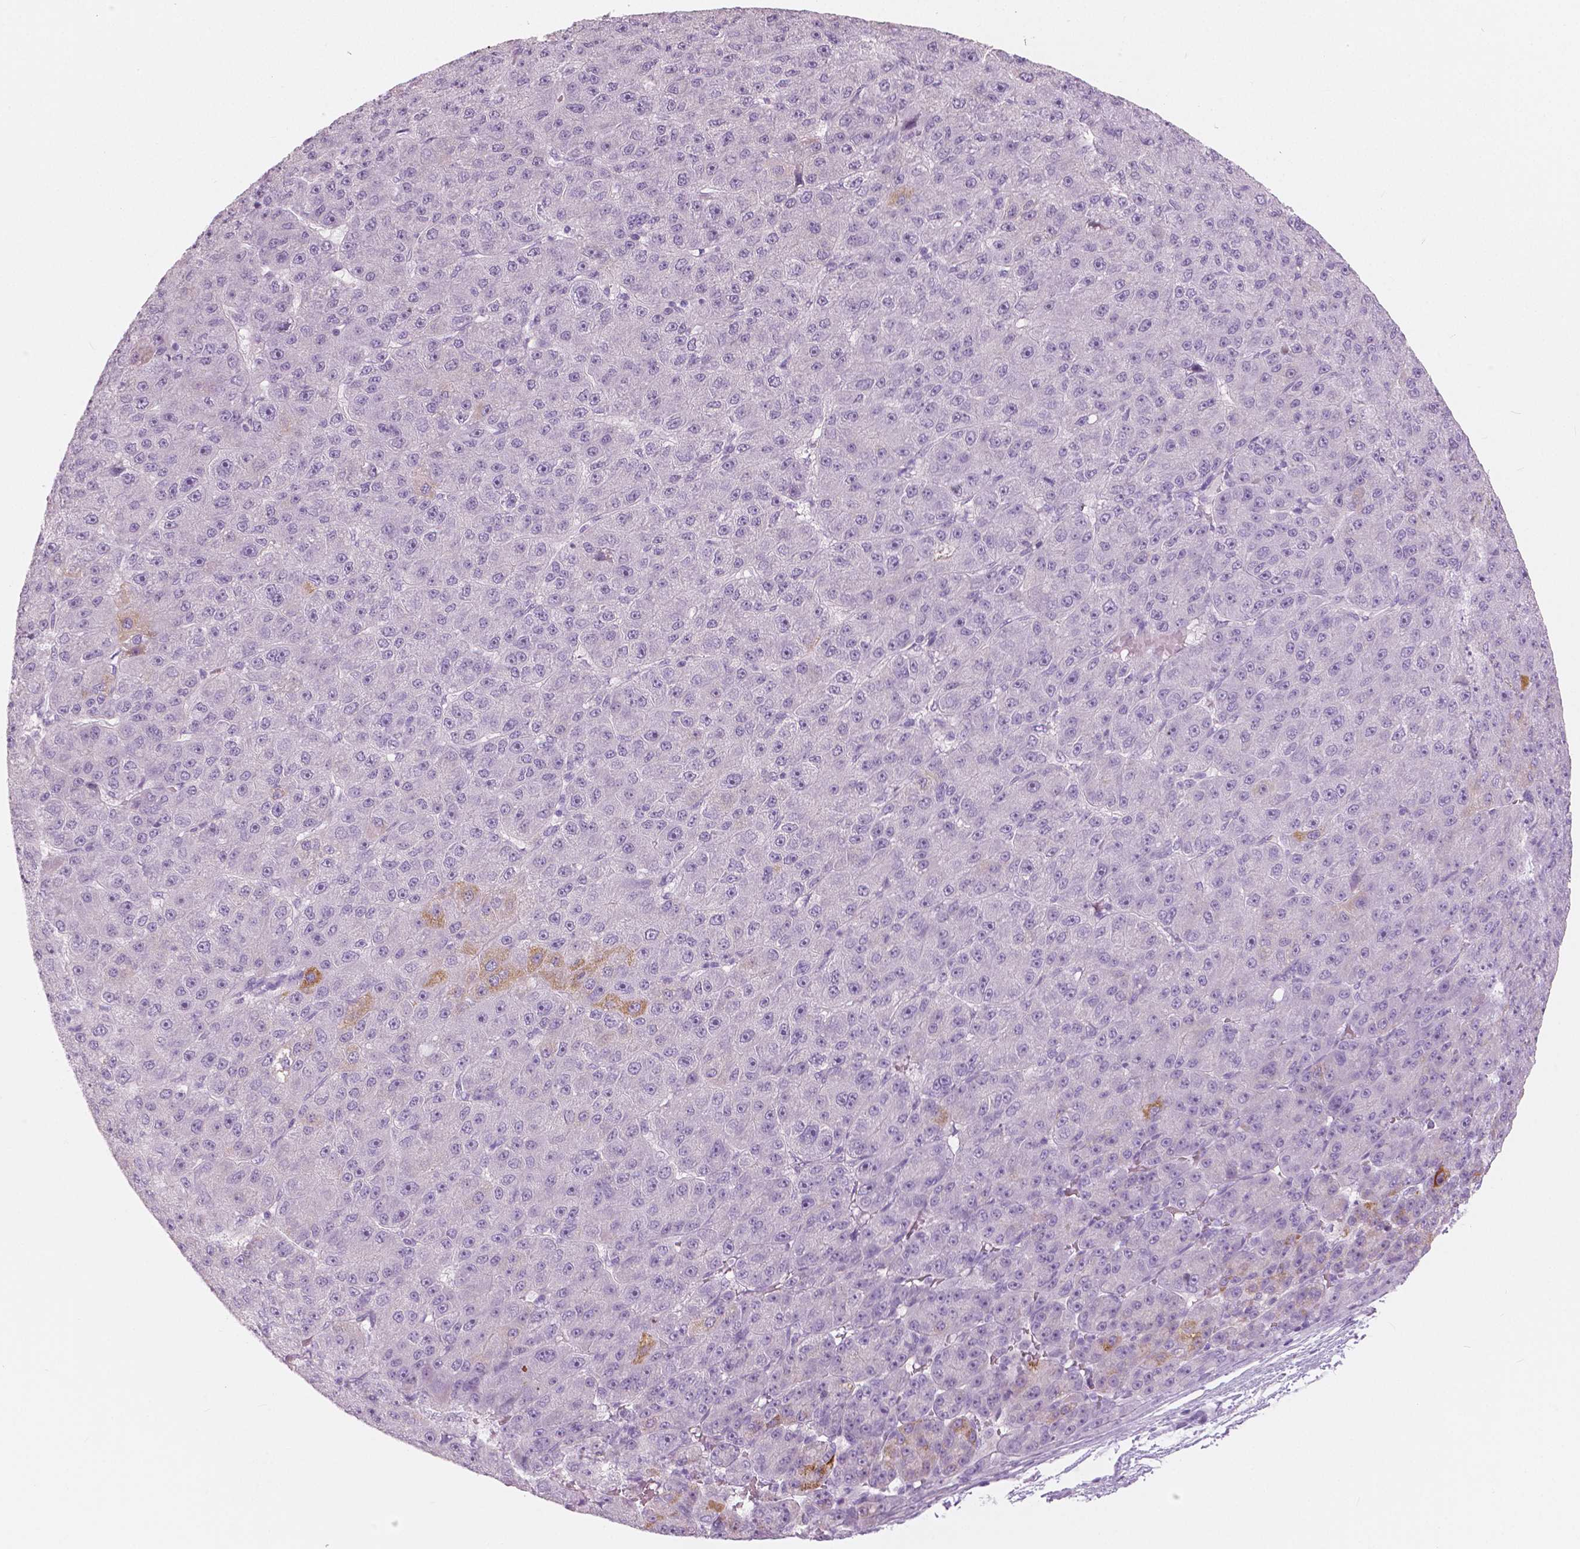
{"staining": {"intensity": "negative", "quantity": "none", "location": "none"}, "tissue": "liver cancer", "cell_type": "Tumor cells", "image_type": "cancer", "snomed": [{"axis": "morphology", "description": "Carcinoma, Hepatocellular, NOS"}, {"axis": "topography", "description": "Liver"}], "caption": "Immunohistochemical staining of human hepatocellular carcinoma (liver) shows no significant expression in tumor cells.", "gene": "A4GNT", "patient": {"sex": "male", "age": 67}}